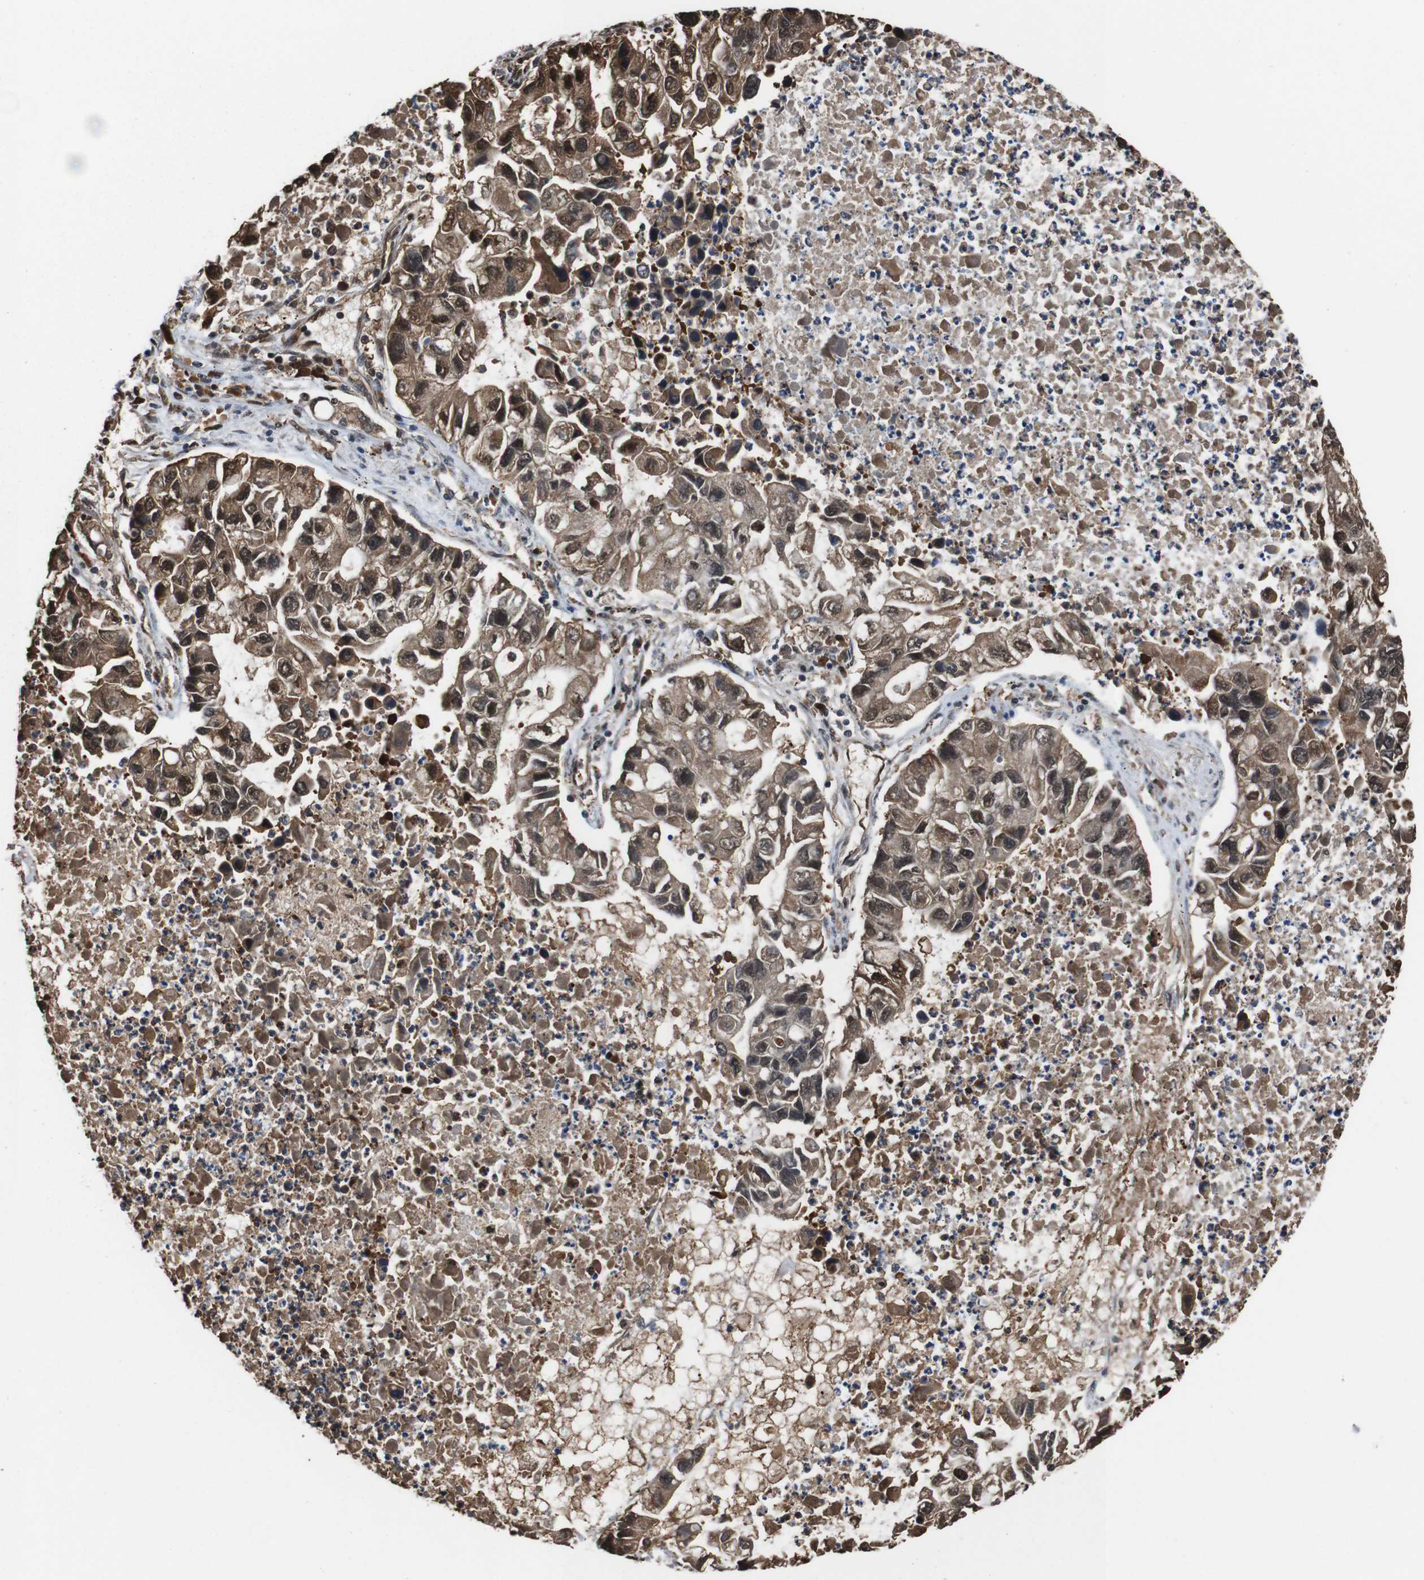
{"staining": {"intensity": "moderate", "quantity": ">75%", "location": "cytoplasmic/membranous,nuclear"}, "tissue": "lung cancer", "cell_type": "Tumor cells", "image_type": "cancer", "snomed": [{"axis": "morphology", "description": "Adenocarcinoma, NOS"}, {"axis": "topography", "description": "Lung"}], "caption": "DAB immunohistochemical staining of lung adenocarcinoma displays moderate cytoplasmic/membranous and nuclear protein staining in about >75% of tumor cells.", "gene": "VCP", "patient": {"sex": "female", "age": 51}}